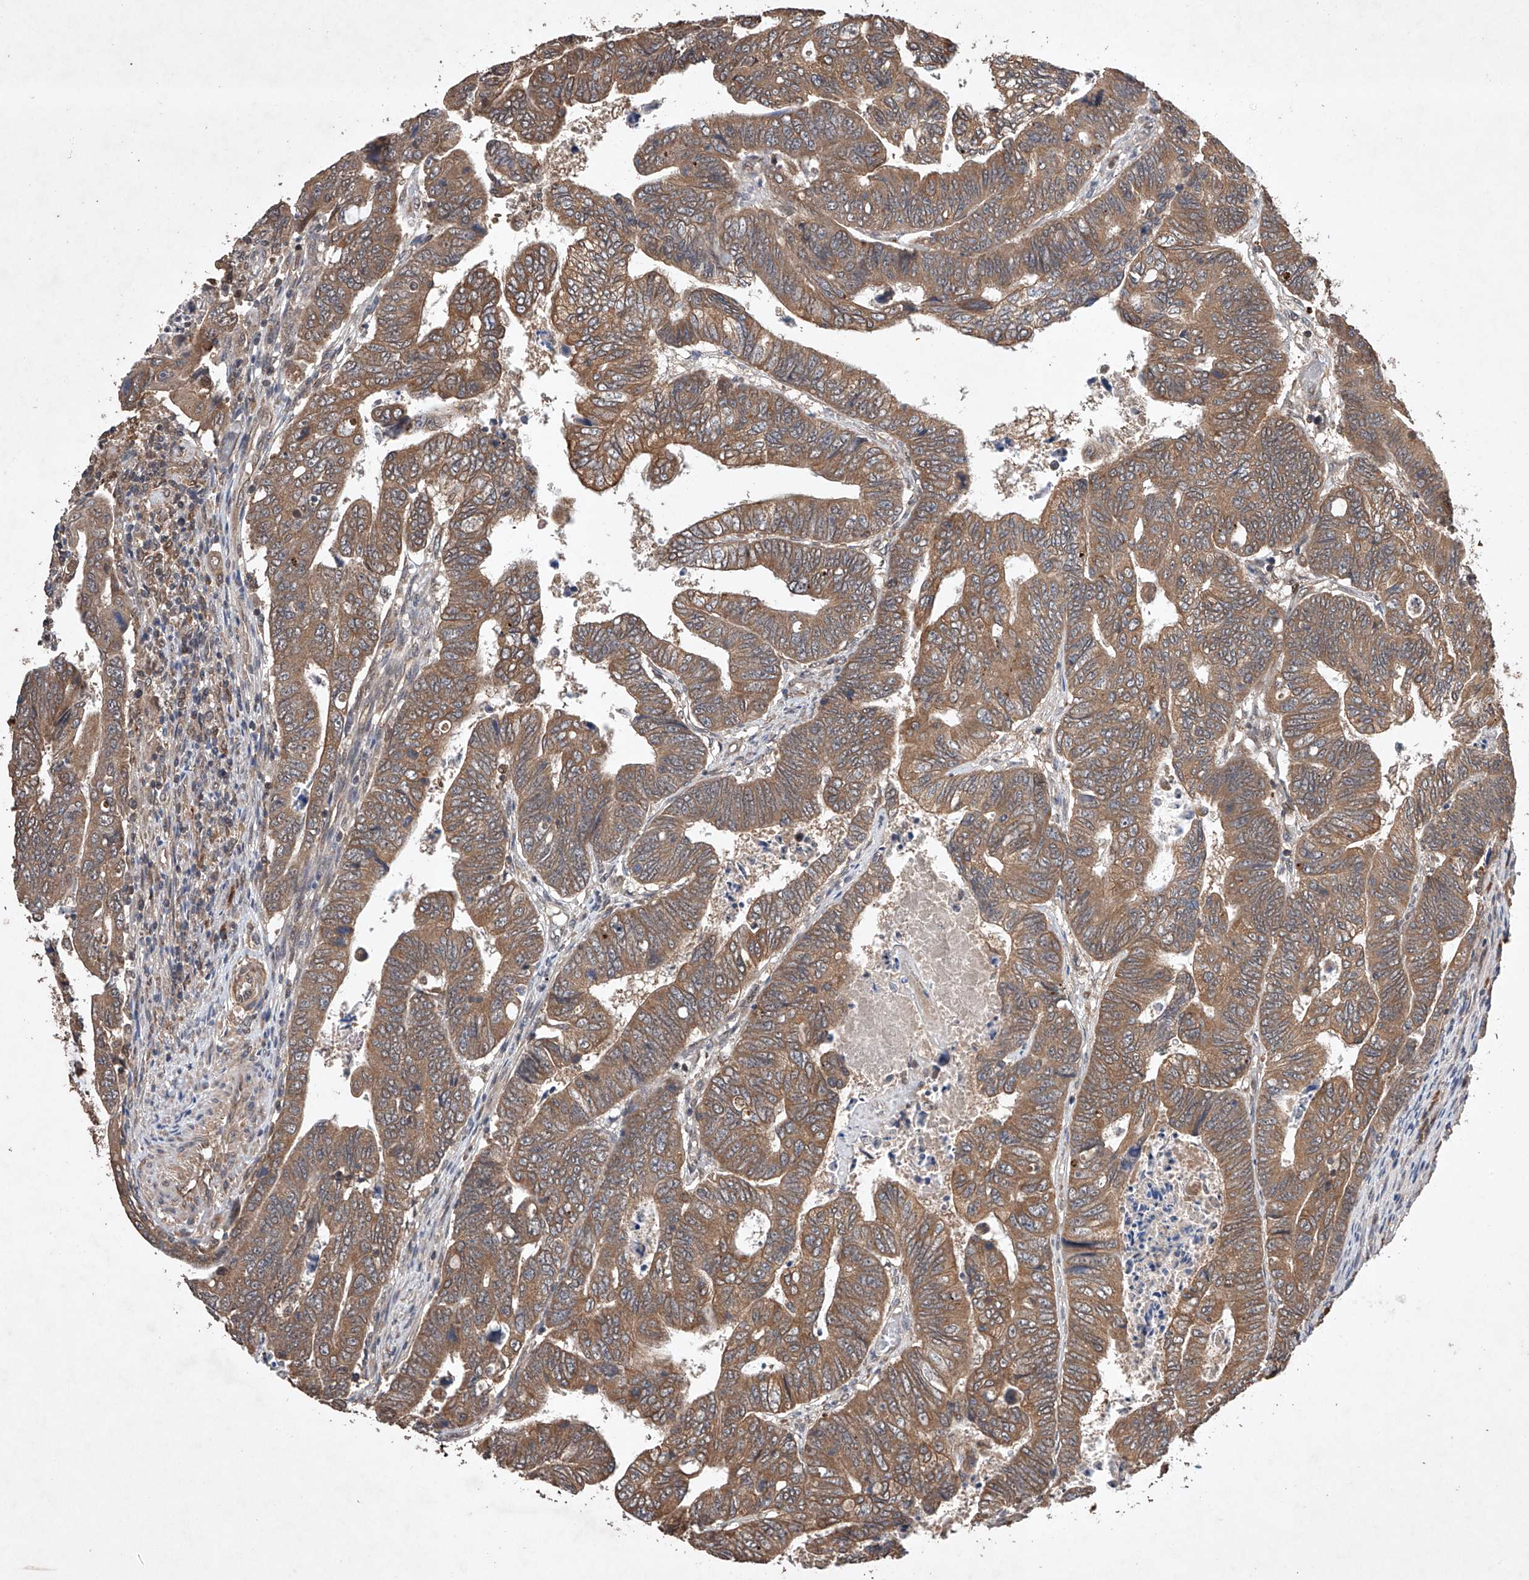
{"staining": {"intensity": "moderate", "quantity": ">75%", "location": "cytoplasmic/membranous"}, "tissue": "colorectal cancer", "cell_type": "Tumor cells", "image_type": "cancer", "snomed": [{"axis": "morphology", "description": "Normal tissue, NOS"}, {"axis": "morphology", "description": "Adenocarcinoma, NOS"}, {"axis": "topography", "description": "Rectum"}], "caption": "This photomicrograph shows immunohistochemistry staining of human colorectal cancer, with medium moderate cytoplasmic/membranous positivity in about >75% of tumor cells.", "gene": "LURAP1", "patient": {"sex": "female", "age": 65}}